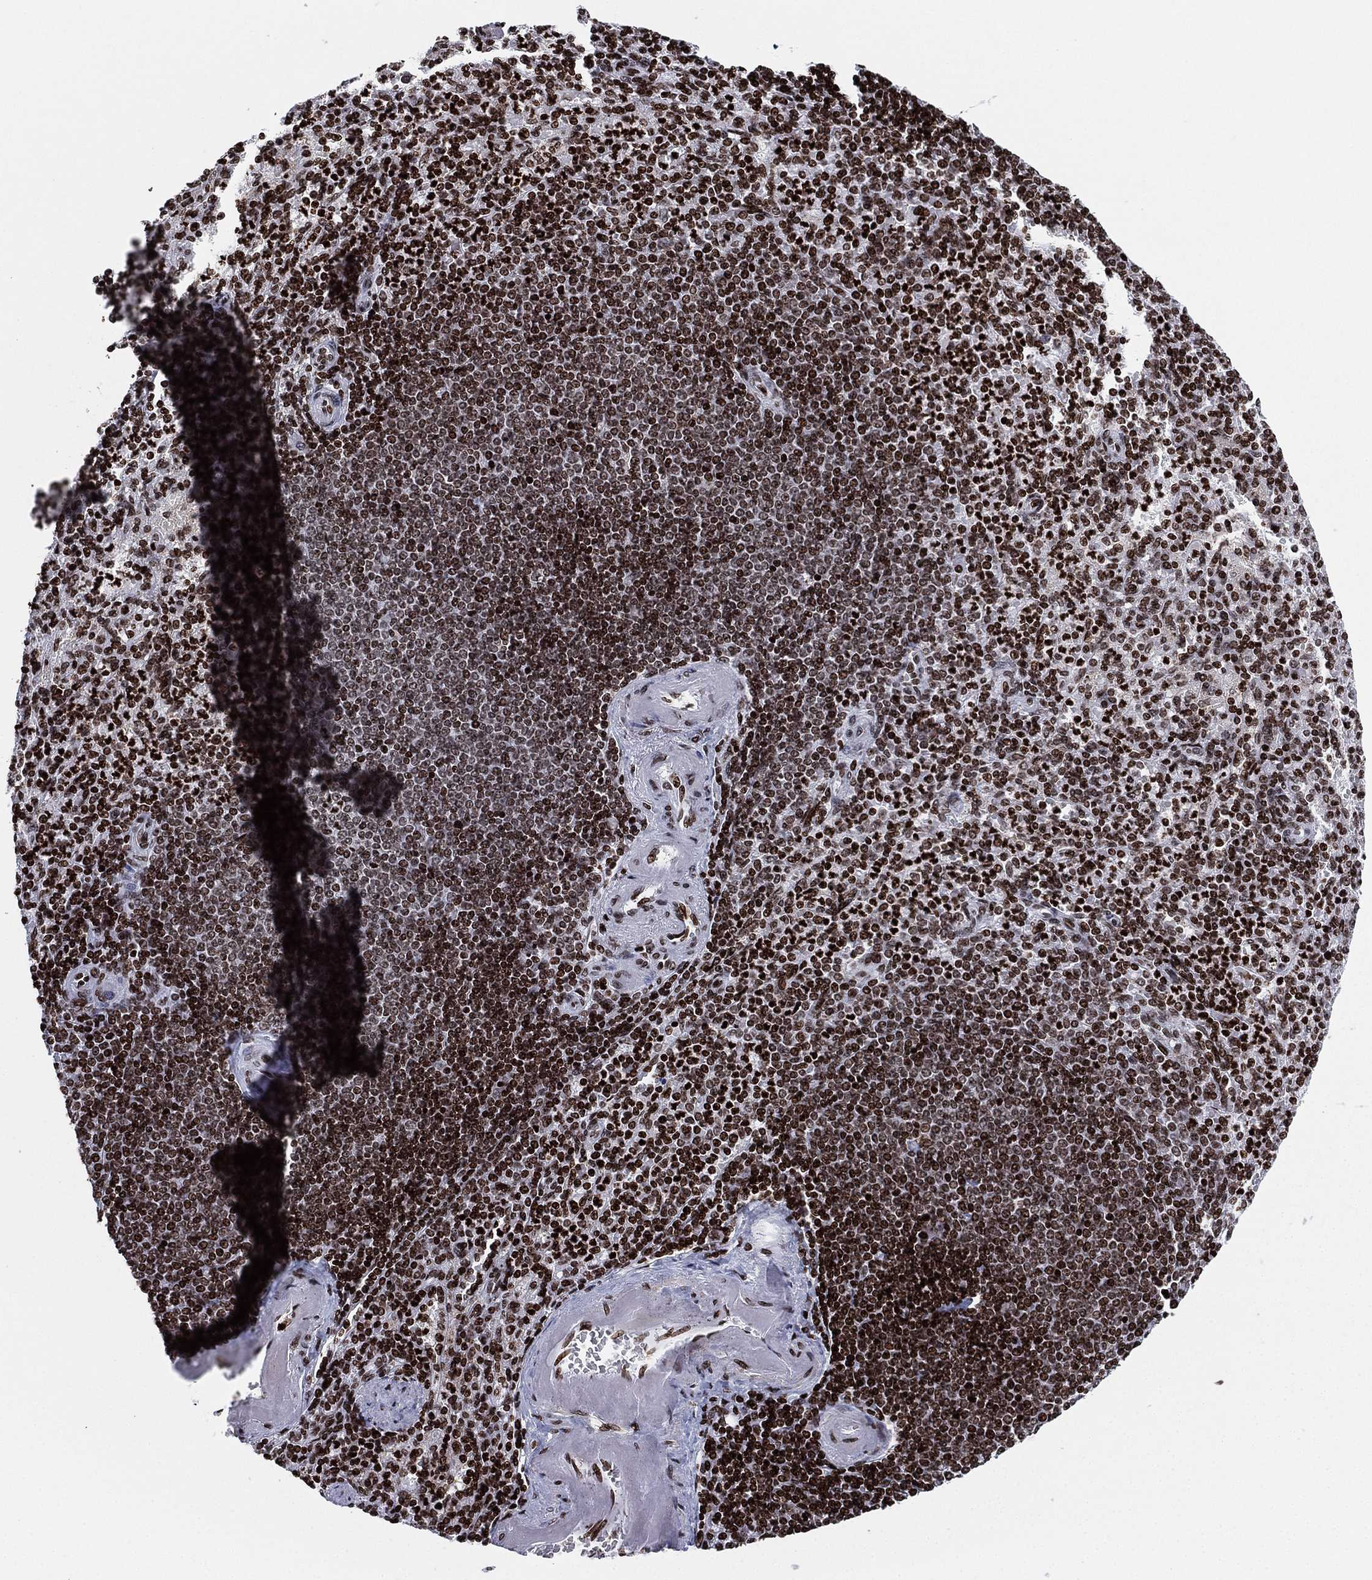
{"staining": {"intensity": "strong", "quantity": "25%-75%", "location": "nuclear"}, "tissue": "spleen", "cell_type": "Cells in red pulp", "image_type": "normal", "snomed": [{"axis": "morphology", "description": "Normal tissue, NOS"}, {"axis": "topography", "description": "Spleen"}], "caption": "A brown stain shows strong nuclear expression of a protein in cells in red pulp of benign human spleen. (DAB = brown stain, brightfield microscopy at high magnification).", "gene": "MFSD14A", "patient": {"sex": "female", "age": 74}}